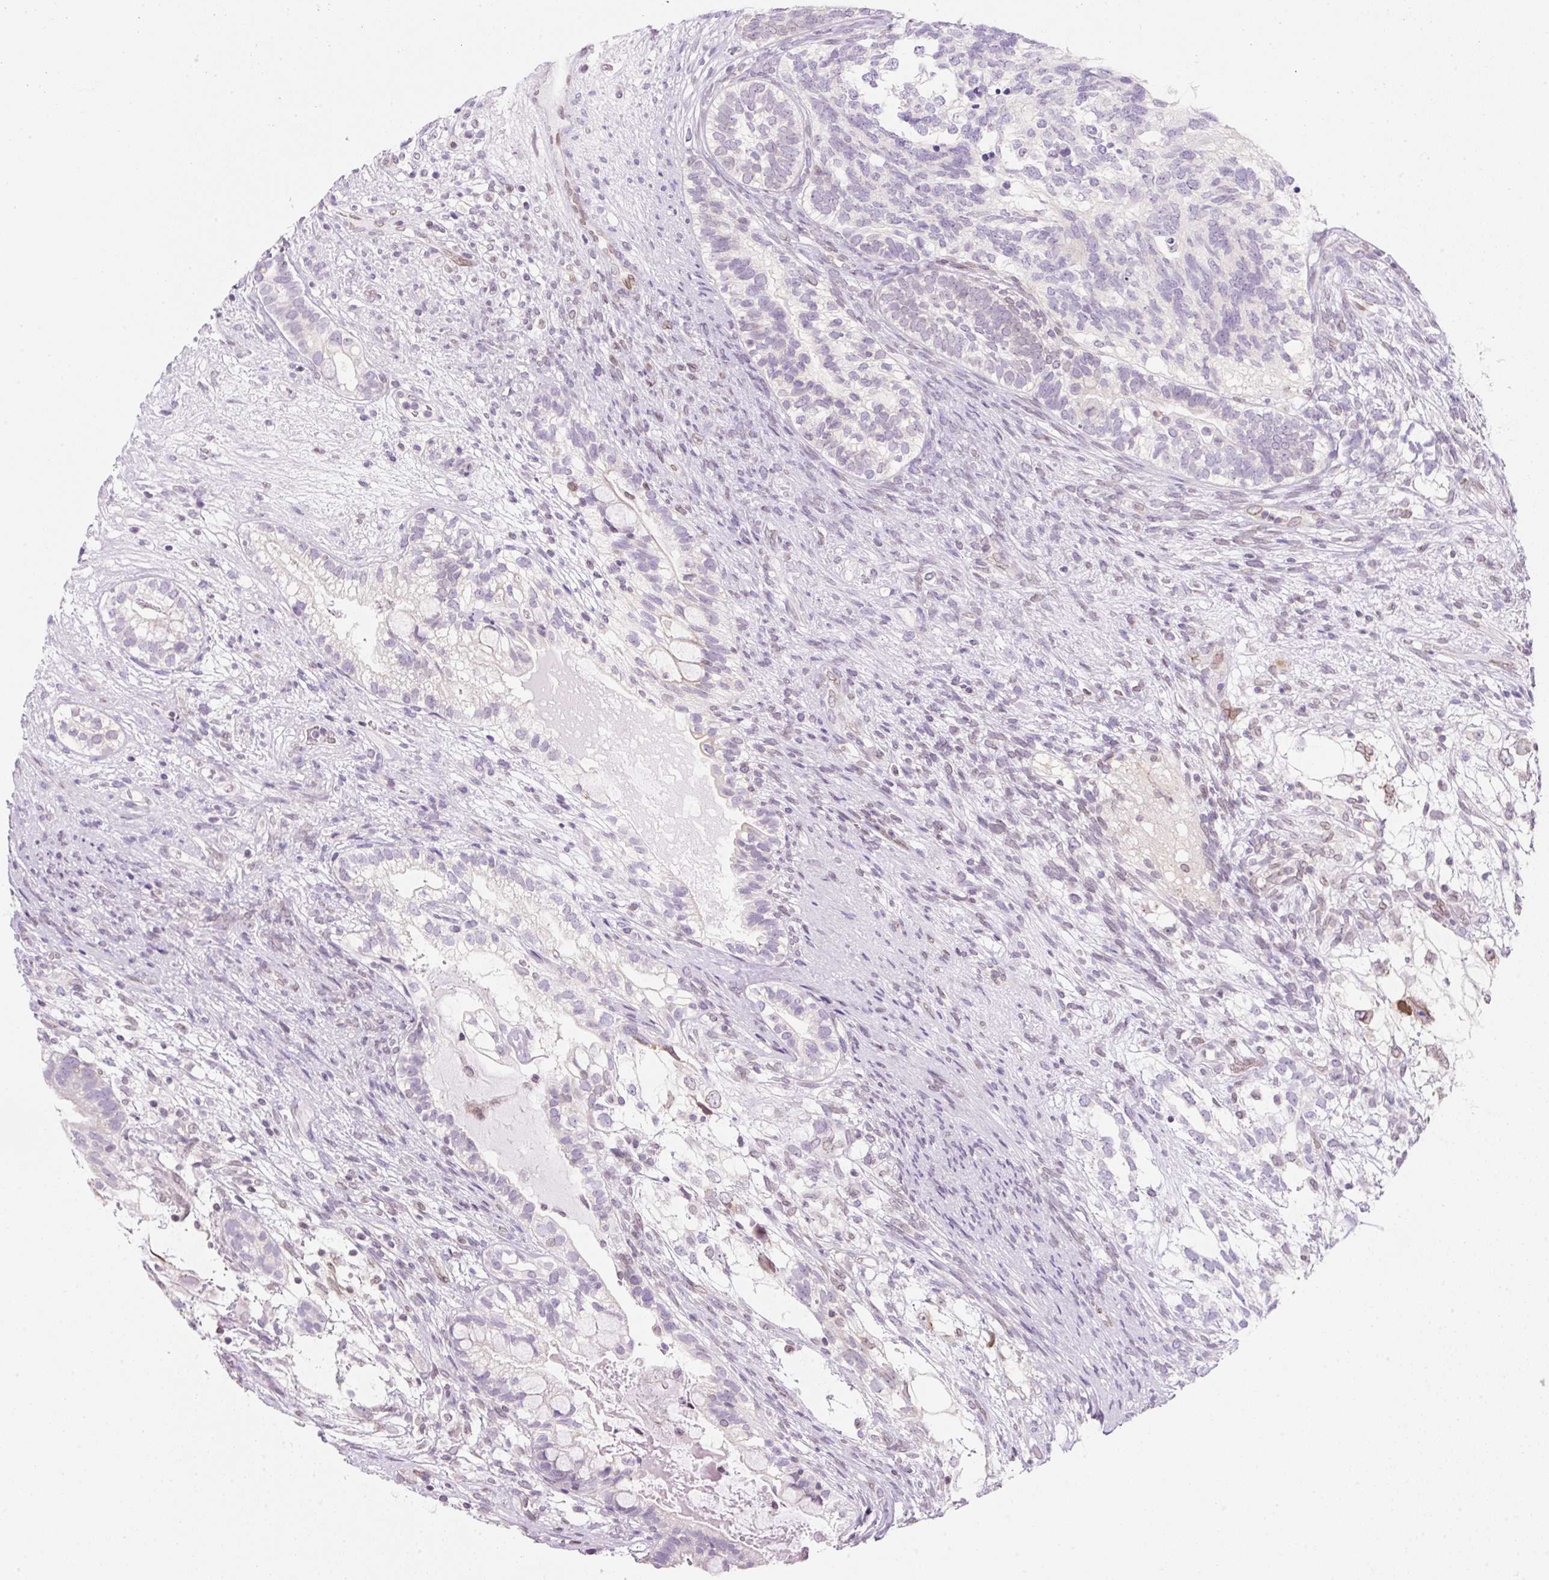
{"staining": {"intensity": "weak", "quantity": "<25%", "location": "cytoplasmic/membranous,nuclear"}, "tissue": "testis cancer", "cell_type": "Tumor cells", "image_type": "cancer", "snomed": [{"axis": "morphology", "description": "Seminoma, NOS"}, {"axis": "morphology", "description": "Carcinoma, Embryonal, NOS"}, {"axis": "topography", "description": "Testis"}], "caption": "IHC of testis embryonal carcinoma exhibits no staining in tumor cells. (Brightfield microscopy of DAB immunohistochemistry at high magnification).", "gene": "SYNE3", "patient": {"sex": "male", "age": 41}}